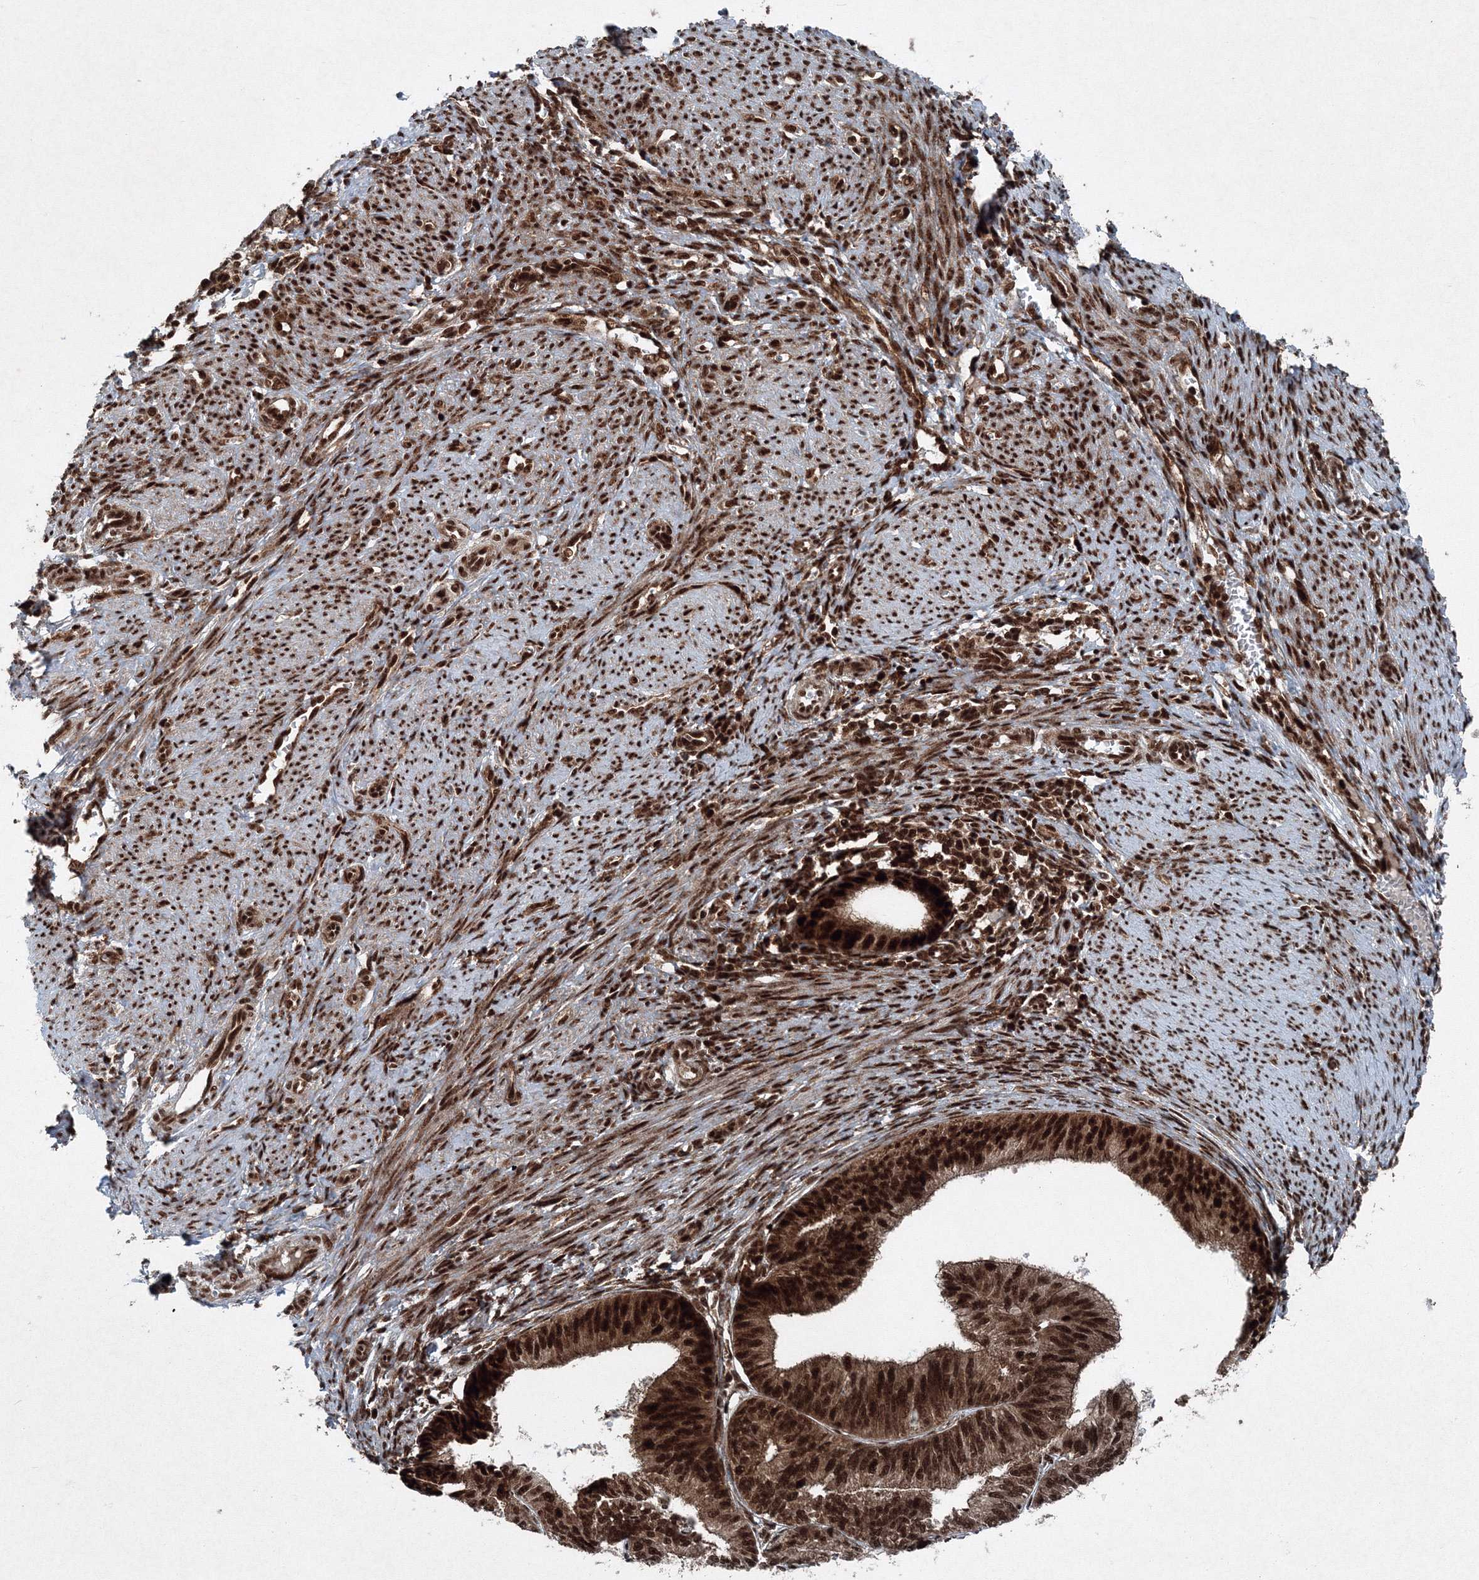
{"staining": {"intensity": "strong", "quantity": ">75%", "location": "cytoplasmic/membranous,nuclear"}, "tissue": "endometrial cancer", "cell_type": "Tumor cells", "image_type": "cancer", "snomed": [{"axis": "morphology", "description": "Adenocarcinoma, NOS"}, {"axis": "topography", "description": "Endometrium"}], "caption": "IHC histopathology image of adenocarcinoma (endometrial) stained for a protein (brown), which shows high levels of strong cytoplasmic/membranous and nuclear staining in approximately >75% of tumor cells.", "gene": "SNRPC", "patient": {"sex": "female", "age": 51}}